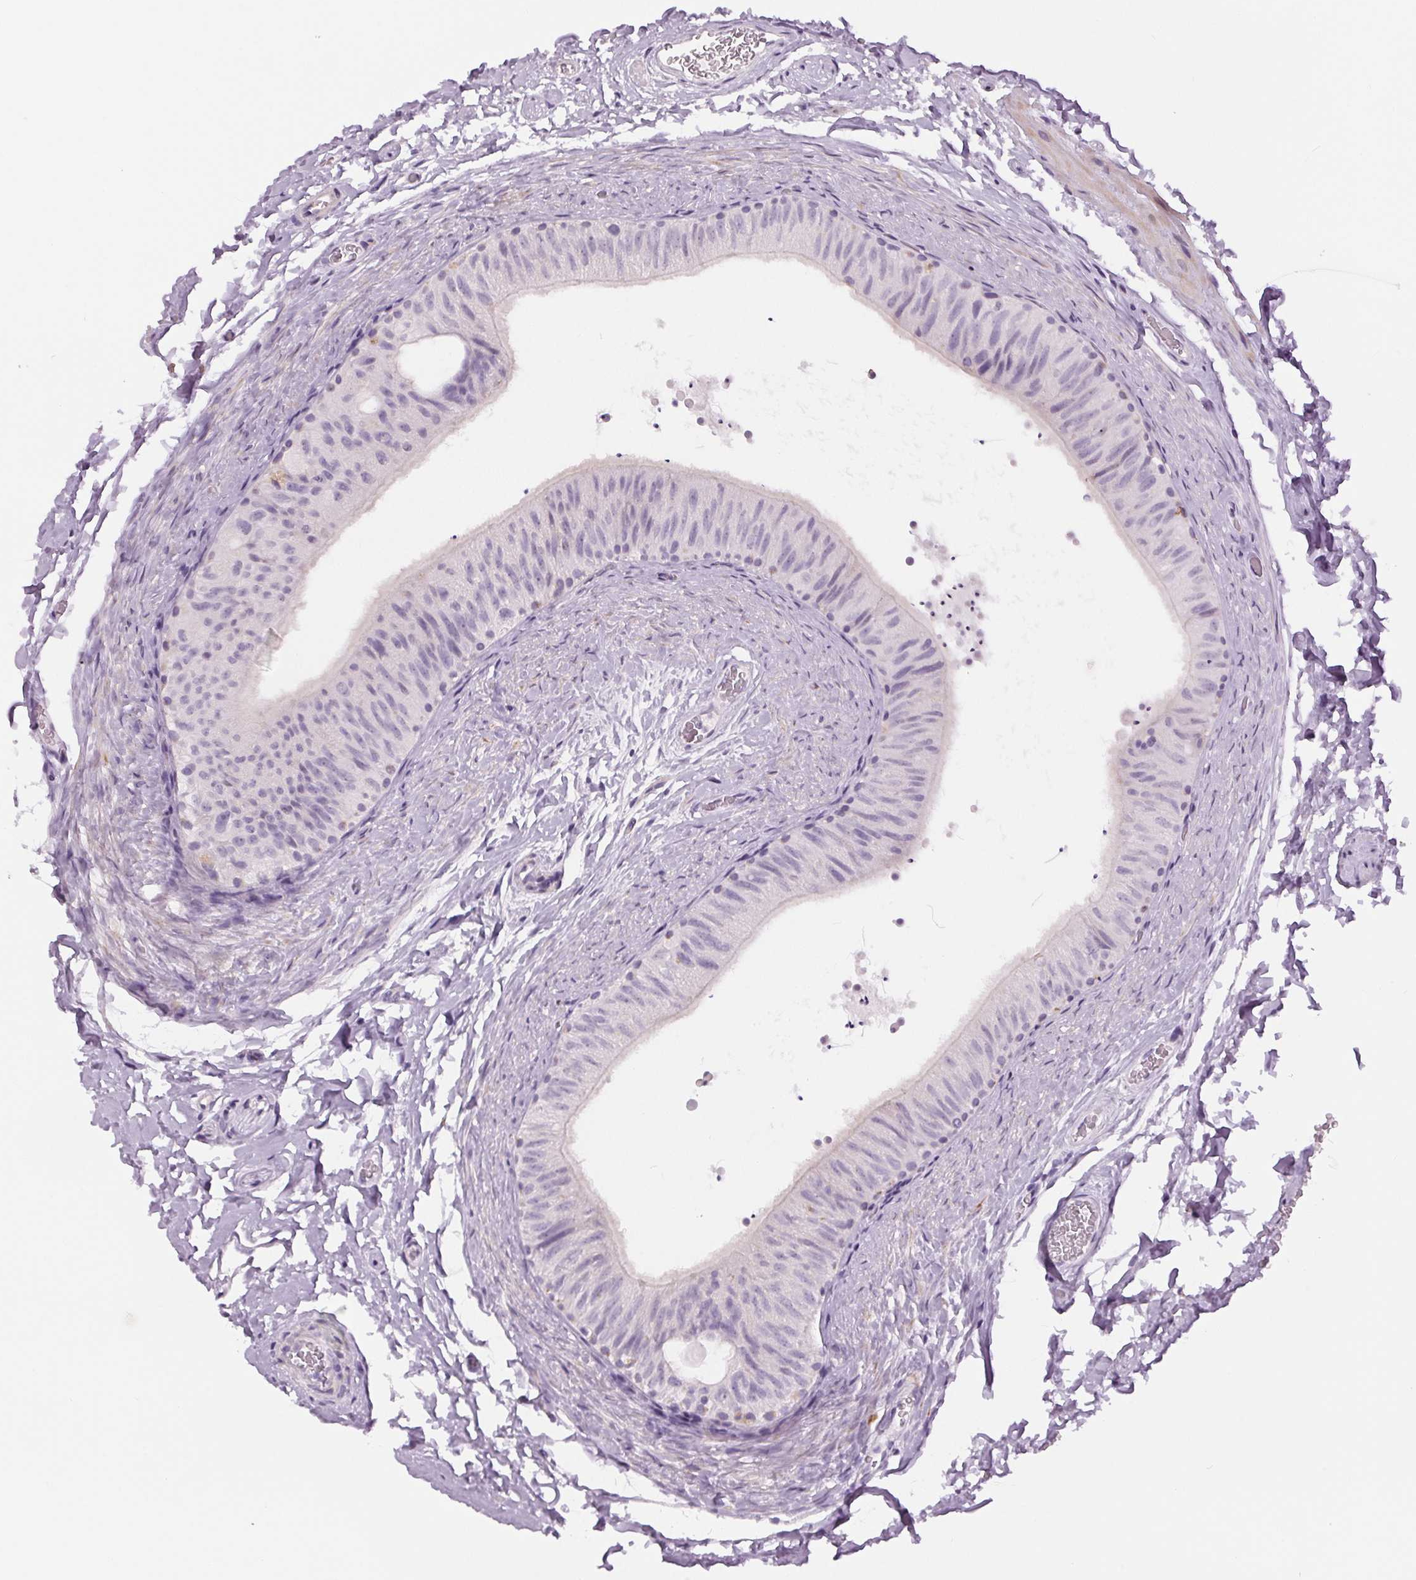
{"staining": {"intensity": "negative", "quantity": "none", "location": "none"}, "tissue": "epididymis", "cell_type": "Glandular cells", "image_type": "normal", "snomed": [{"axis": "morphology", "description": "Normal tissue, NOS"}, {"axis": "topography", "description": "Epididymis, spermatic cord, NOS"}, {"axis": "topography", "description": "Epididymis"}], "caption": "Epididymis was stained to show a protein in brown. There is no significant staining in glandular cells. (DAB IHC visualized using brightfield microscopy, high magnification).", "gene": "MISP", "patient": {"sex": "male", "age": 31}}